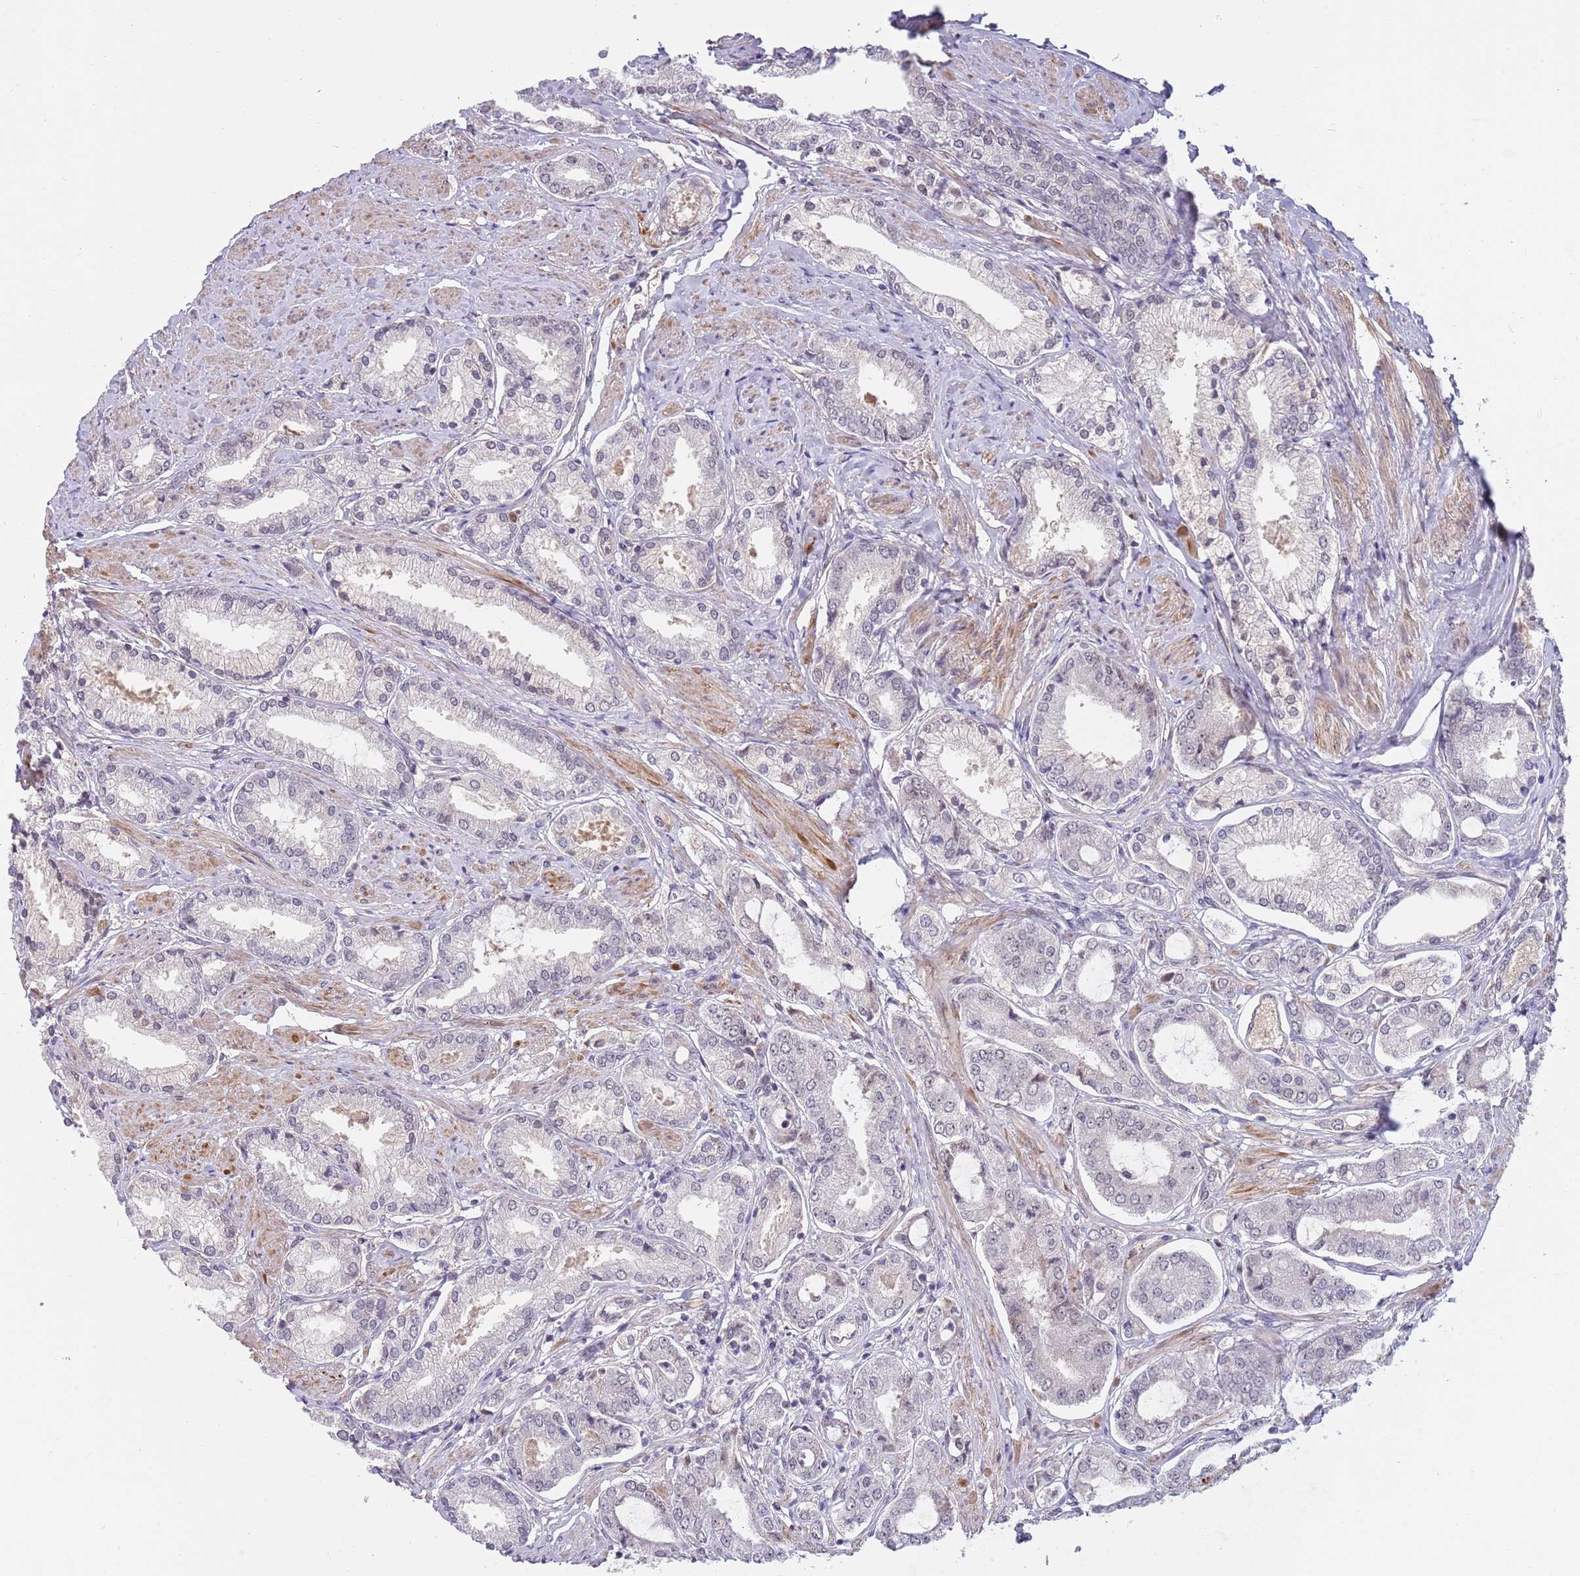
{"staining": {"intensity": "negative", "quantity": "none", "location": "none"}, "tissue": "prostate cancer", "cell_type": "Tumor cells", "image_type": "cancer", "snomed": [{"axis": "morphology", "description": "Adenocarcinoma, High grade"}, {"axis": "topography", "description": "Prostate and seminal vesicle, NOS"}], "caption": "Prostate high-grade adenocarcinoma was stained to show a protein in brown. There is no significant positivity in tumor cells.", "gene": "ZBTB7A", "patient": {"sex": "male", "age": 64}}